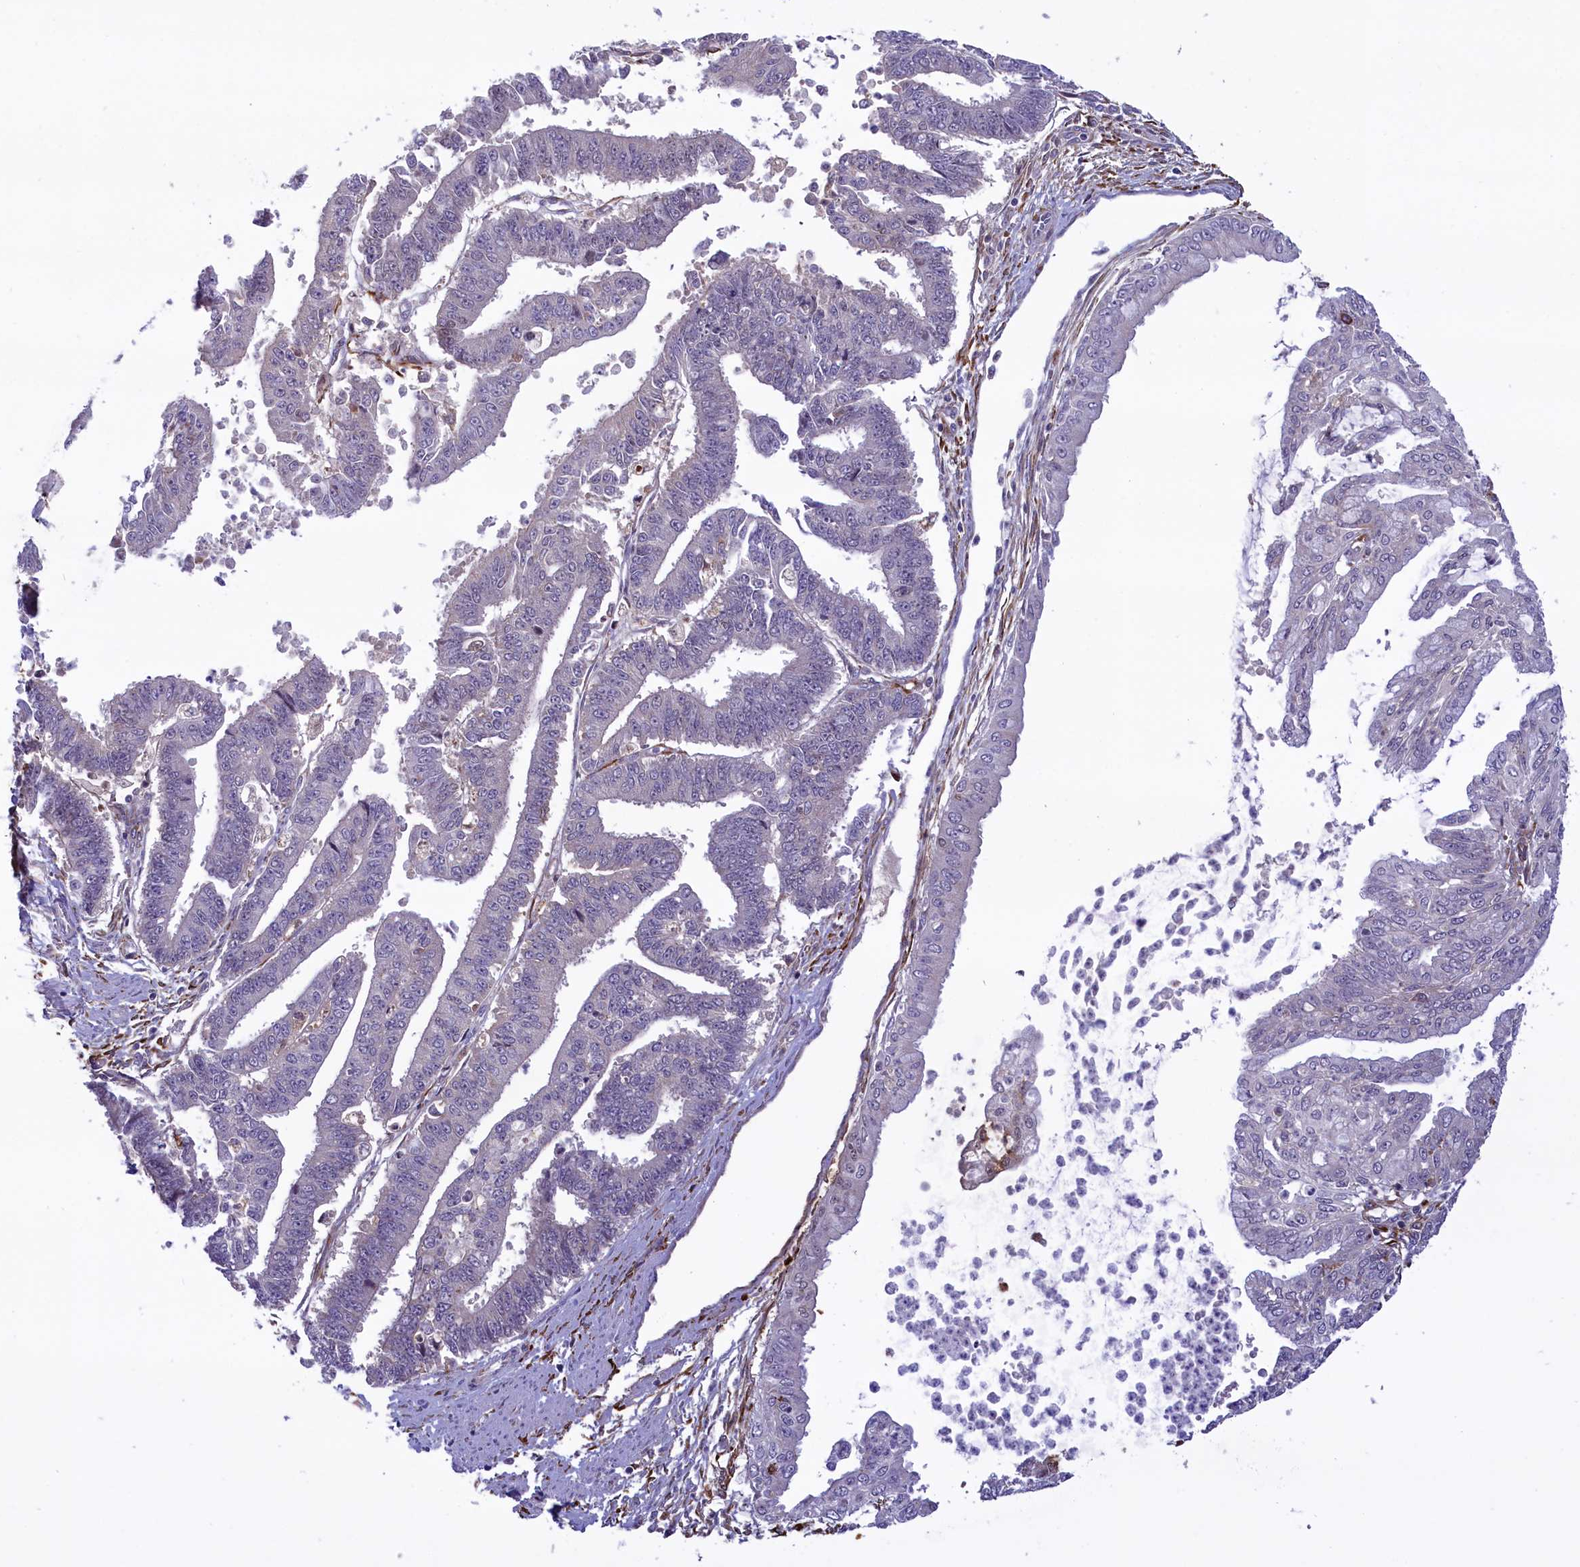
{"staining": {"intensity": "negative", "quantity": "none", "location": "none"}, "tissue": "endometrial cancer", "cell_type": "Tumor cells", "image_type": "cancer", "snomed": [{"axis": "morphology", "description": "Adenocarcinoma, NOS"}, {"axis": "topography", "description": "Endometrium"}], "caption": "IHC of endometrial adenocarcinoma shows no positivity in tumor cells.", "gene": "MAN2B1", "patient": {"sex": "female", "age": 73}}